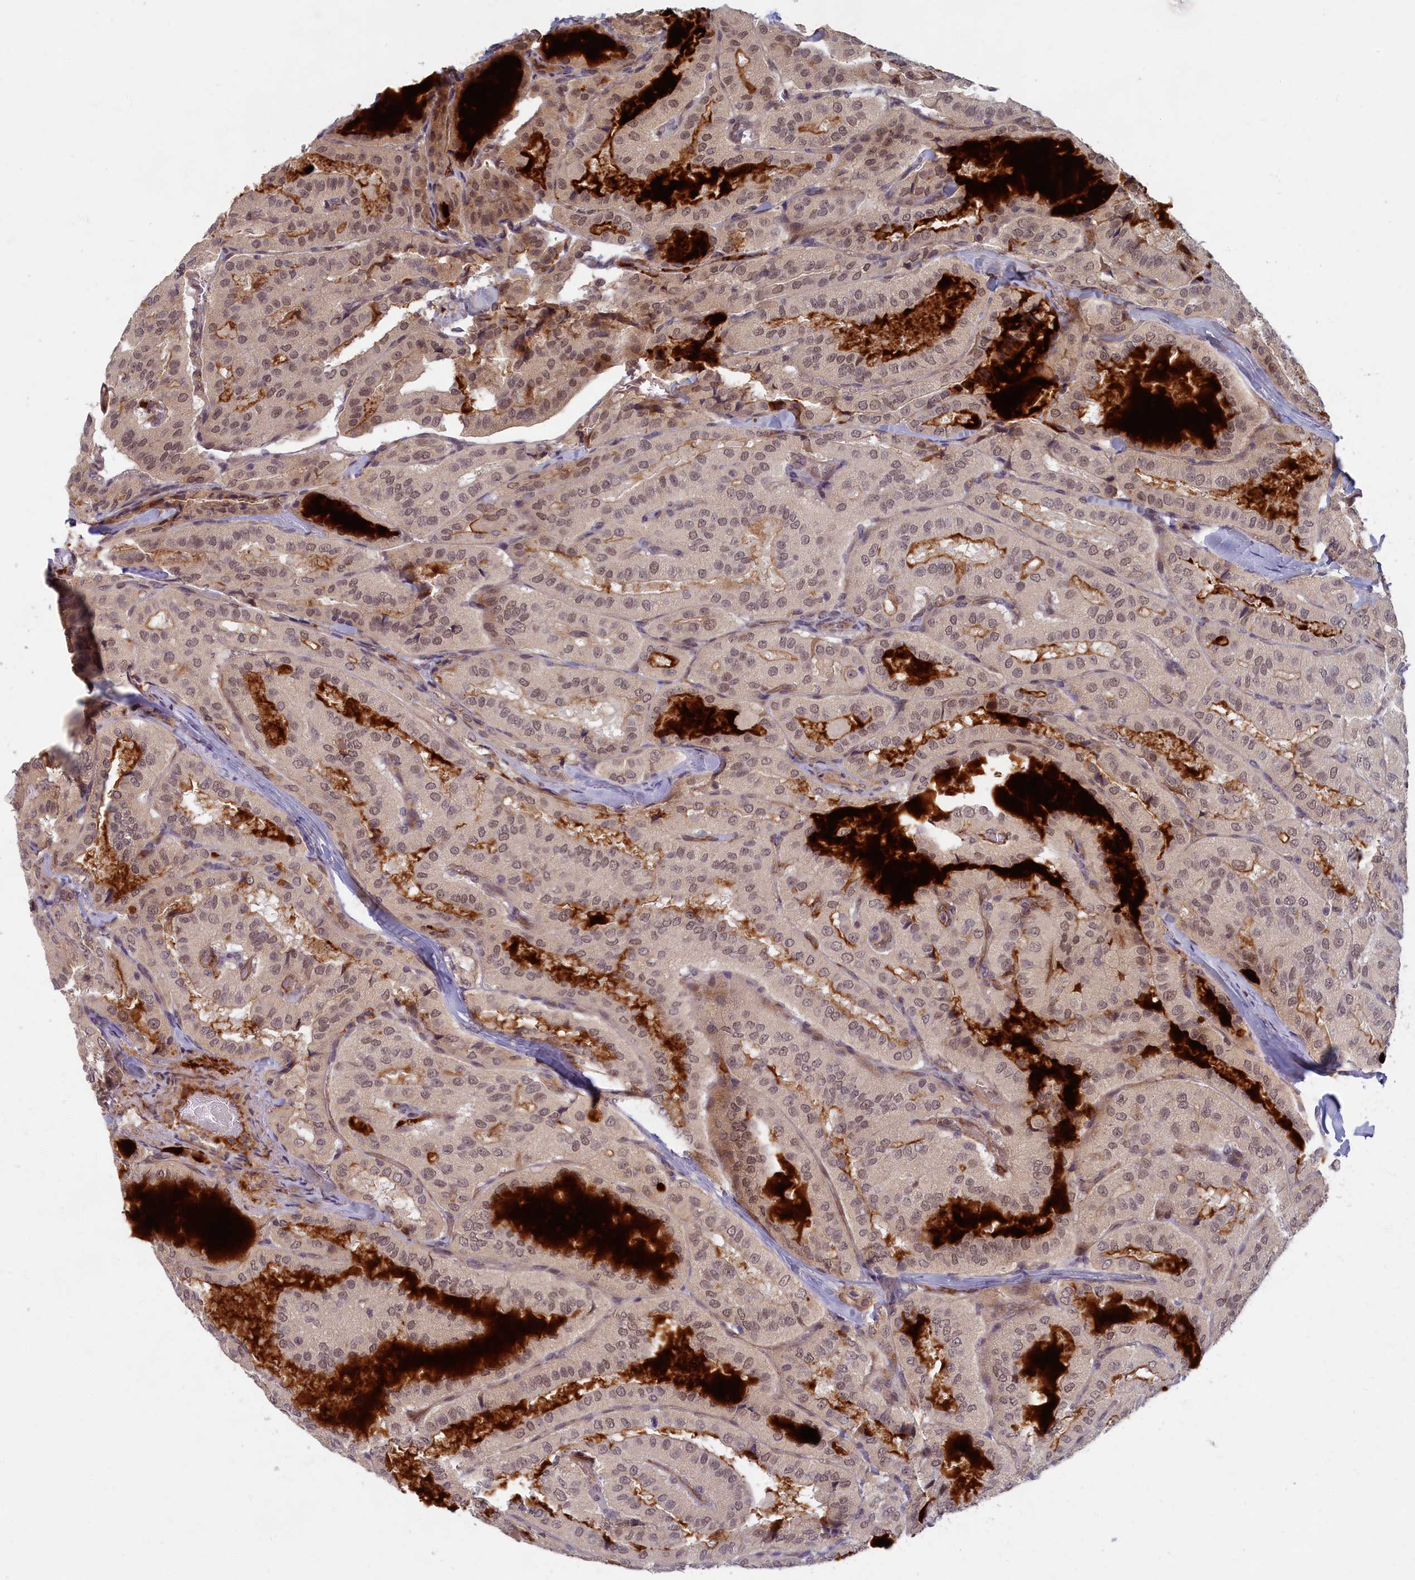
{"staining": {"intensity": "weak", "quantity": "<25%", "location": "nuclear"}, "tissue": "thyroid cancer", "cell_type": "Tumor cells", "image_type": "cancer", "snomed": [{"axis": "morphology", "description": "Normal tissue, NOS"}, {"axis": "morphology", "description": "Papillary adenocarcinoma, NOS"}, {"axis": "topography", "description": "Thyroid gland"}], "caption": "This photomicrograph is of thyroid cancer stained with IHC to label a protein in brown with the nuclei are counter-stained blue. There is no positivity in tumor cells.", "gene": "EARS2", "patient": {"sex": "female", "age": 59}}